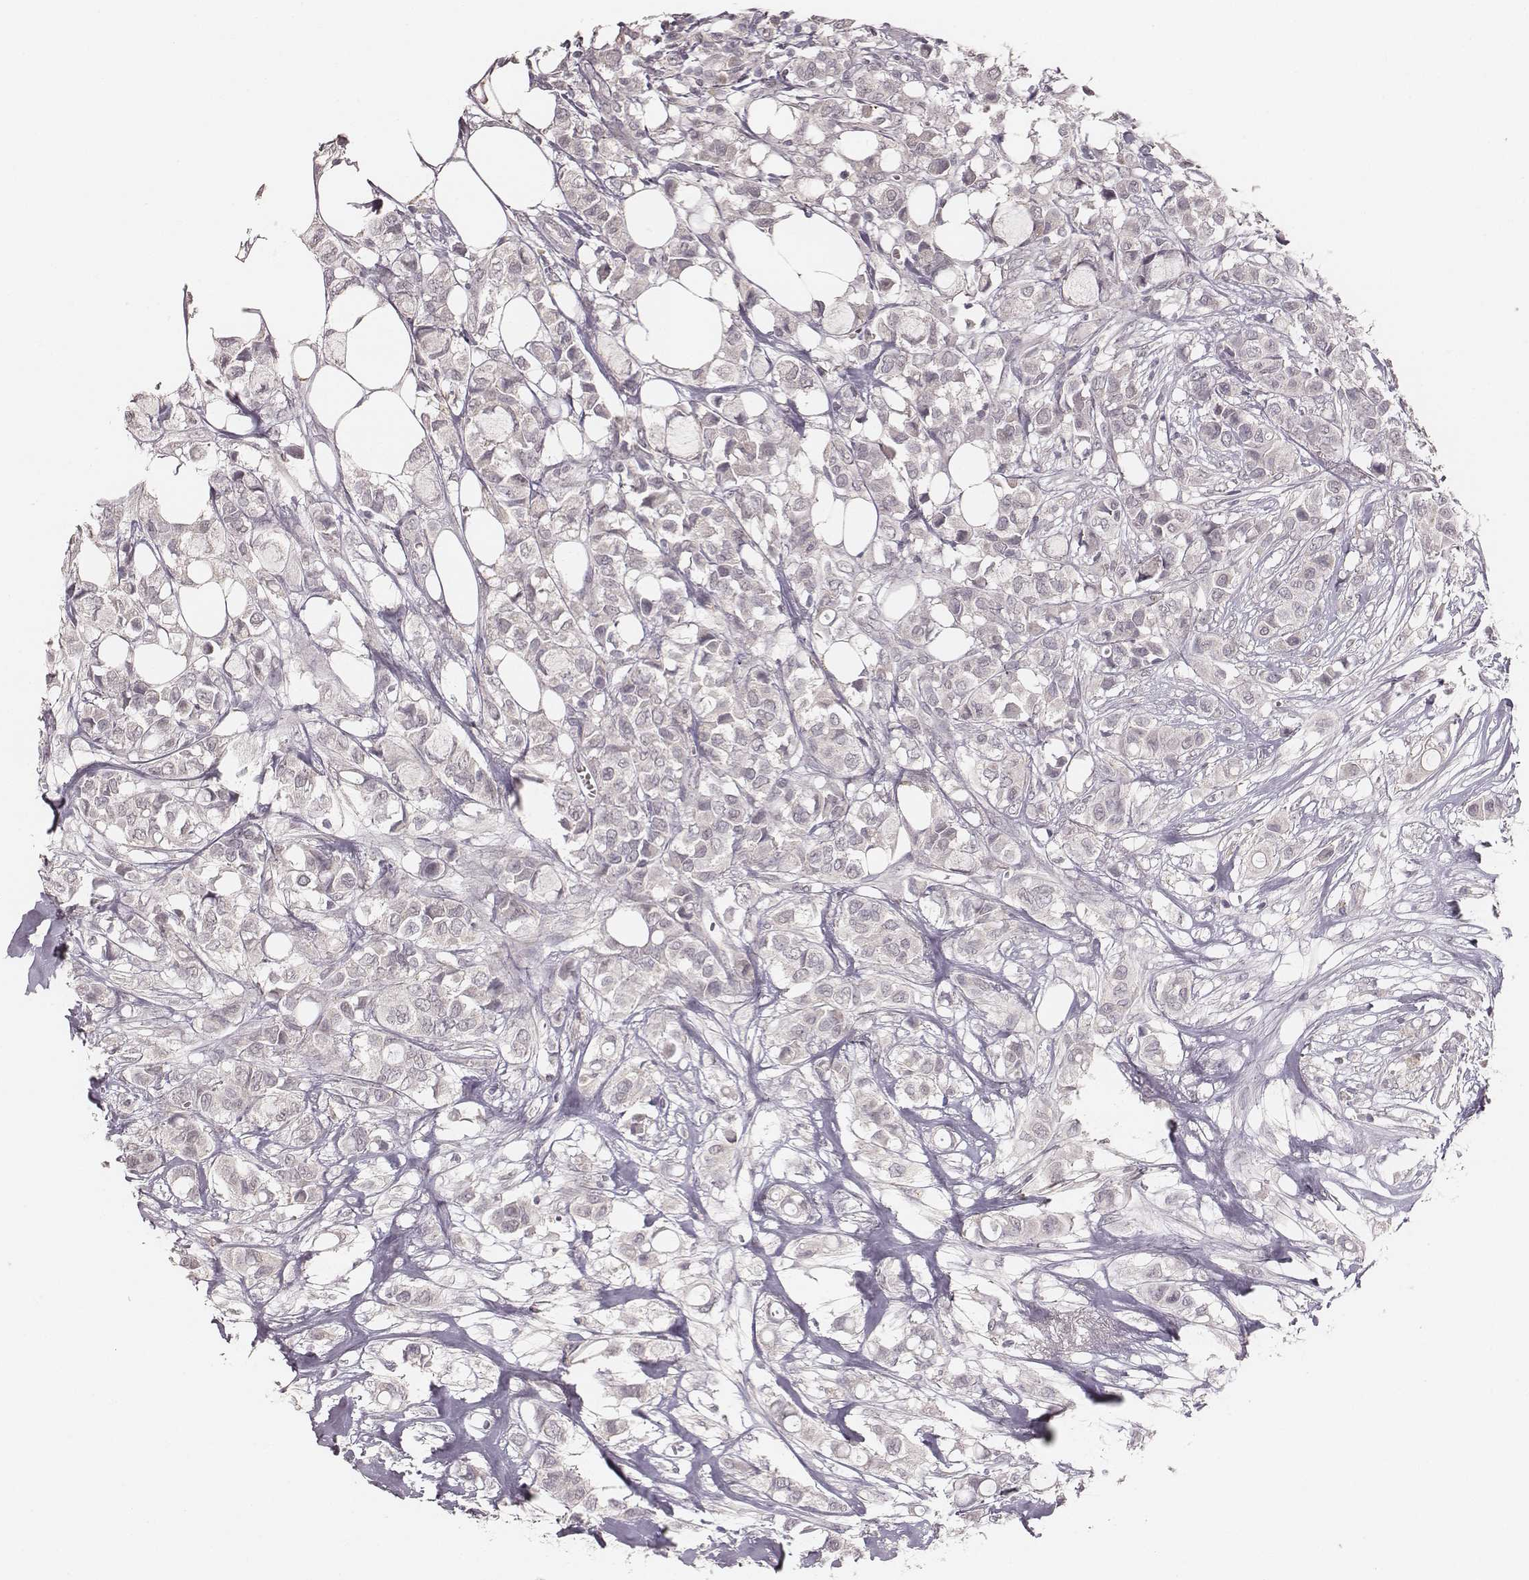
{"staining": {"intensity": "negative", "quantity": "none", "location": "none"}, "tissue": "breast cancer", "cell_type": "Tumor cells", "image_type": "cancer", "snomed": [{"axis": "morphology", "description": "Duct carcinoma"}, {"axis": "topography", "description": "Breast"}], "caption": "DAB immunohistochemical staining of infiltrating ductal carcinoma (breast) demonstrates no significant staining in tumor cells.", "gene": "LY6K", "patient": {"sex": "female", "age": 85}}